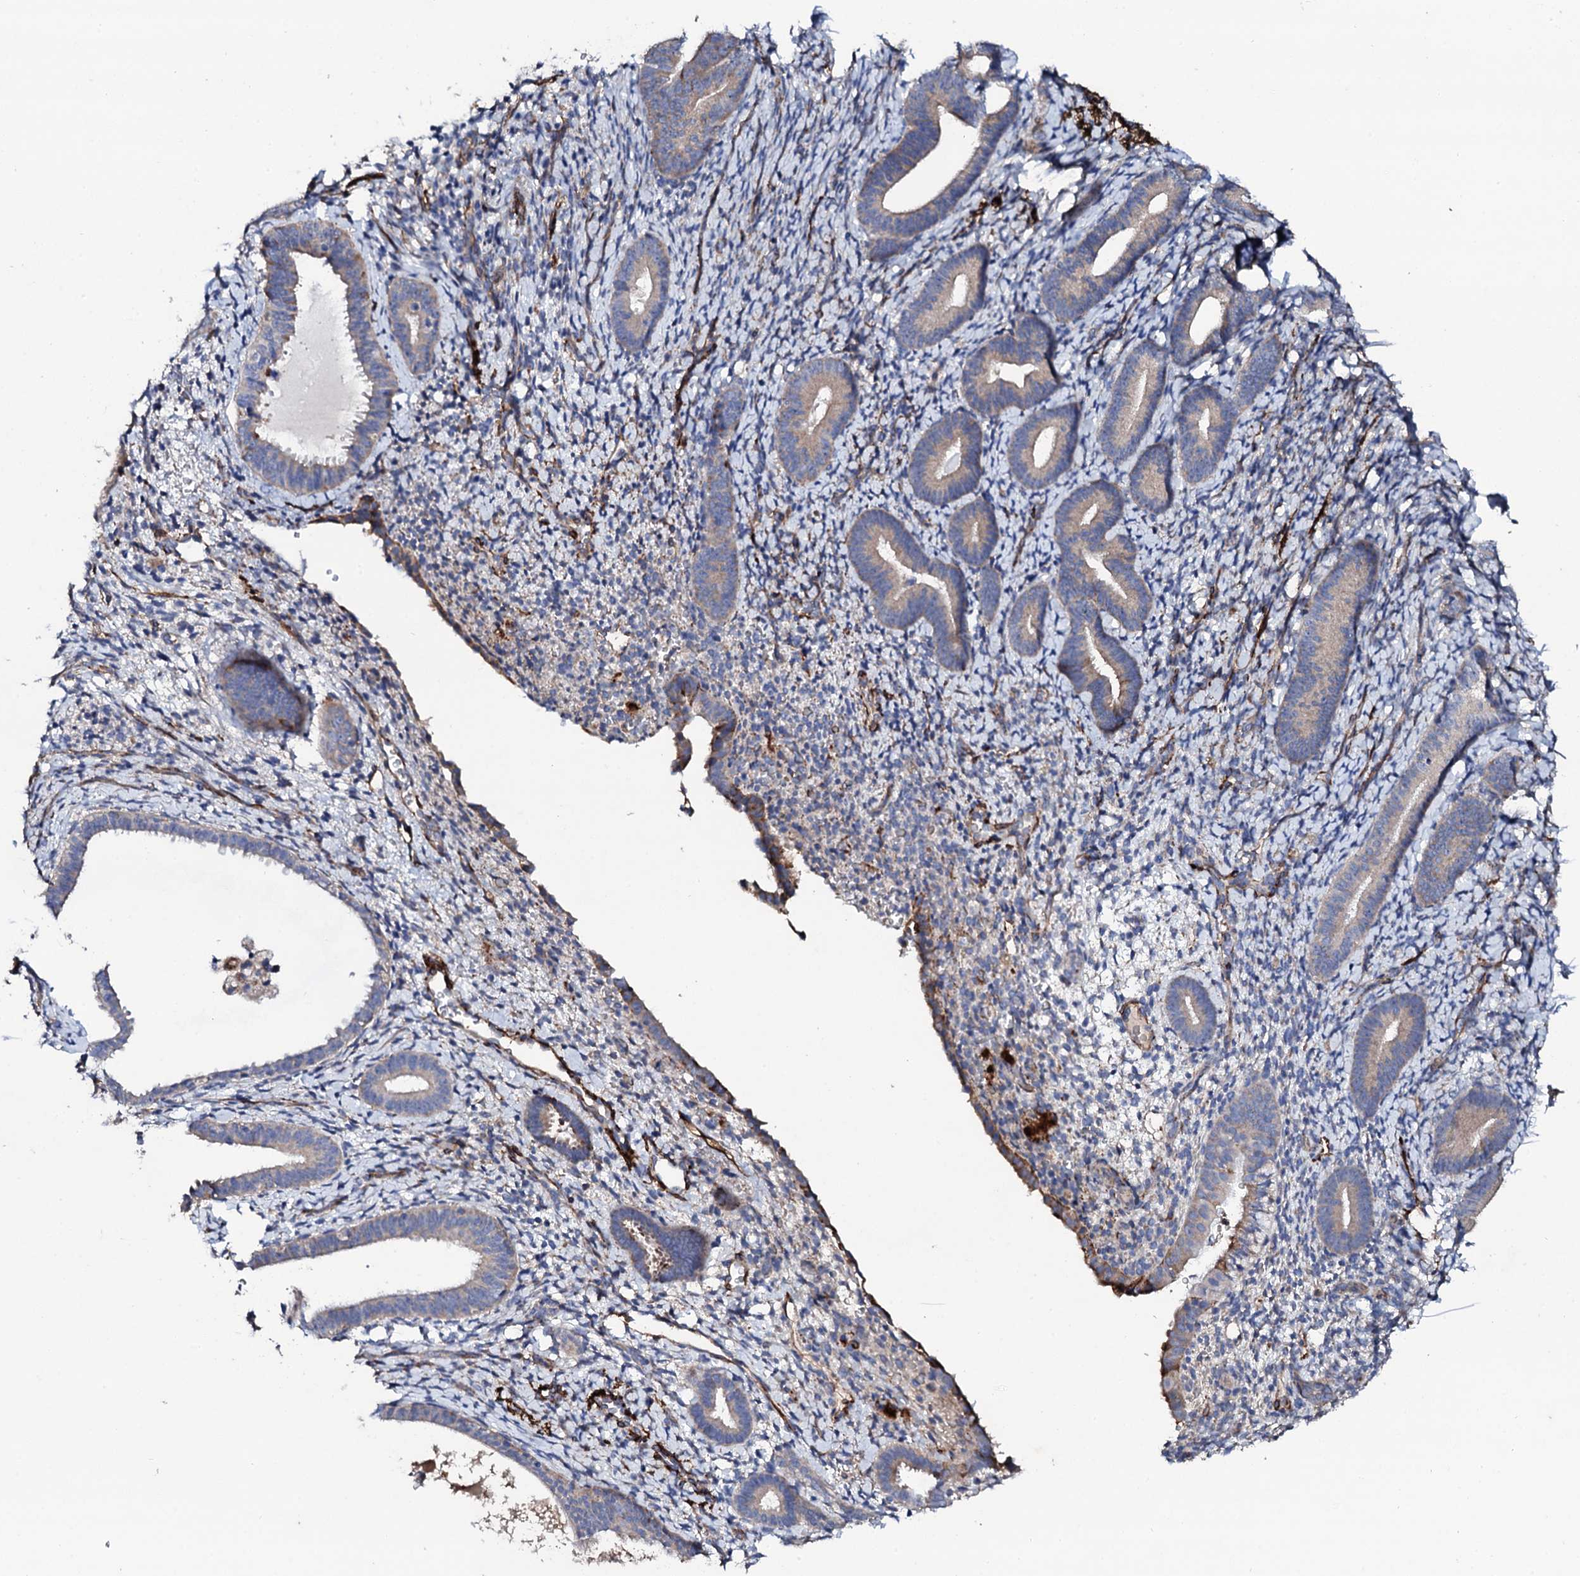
{"staining": {"intensity": "negative", "quantity": "none", "location": "none"}, "tissue": "endometrium", "cell_type": "Cells in endometrial stroma", "image_type": "normal", "snomed": [{"axis": "morphology", "description": "Normal tissue, NOS"}, {"axis": "topography", "description": "Endometrium"}], "caption": "IHC image of benign endometrium: human endometrium stained with DAB exhibits no significant protein expression in cells in endometrial stroma.", "gene": "DBX1", "patient": {"sex": "female", "age": 65}}